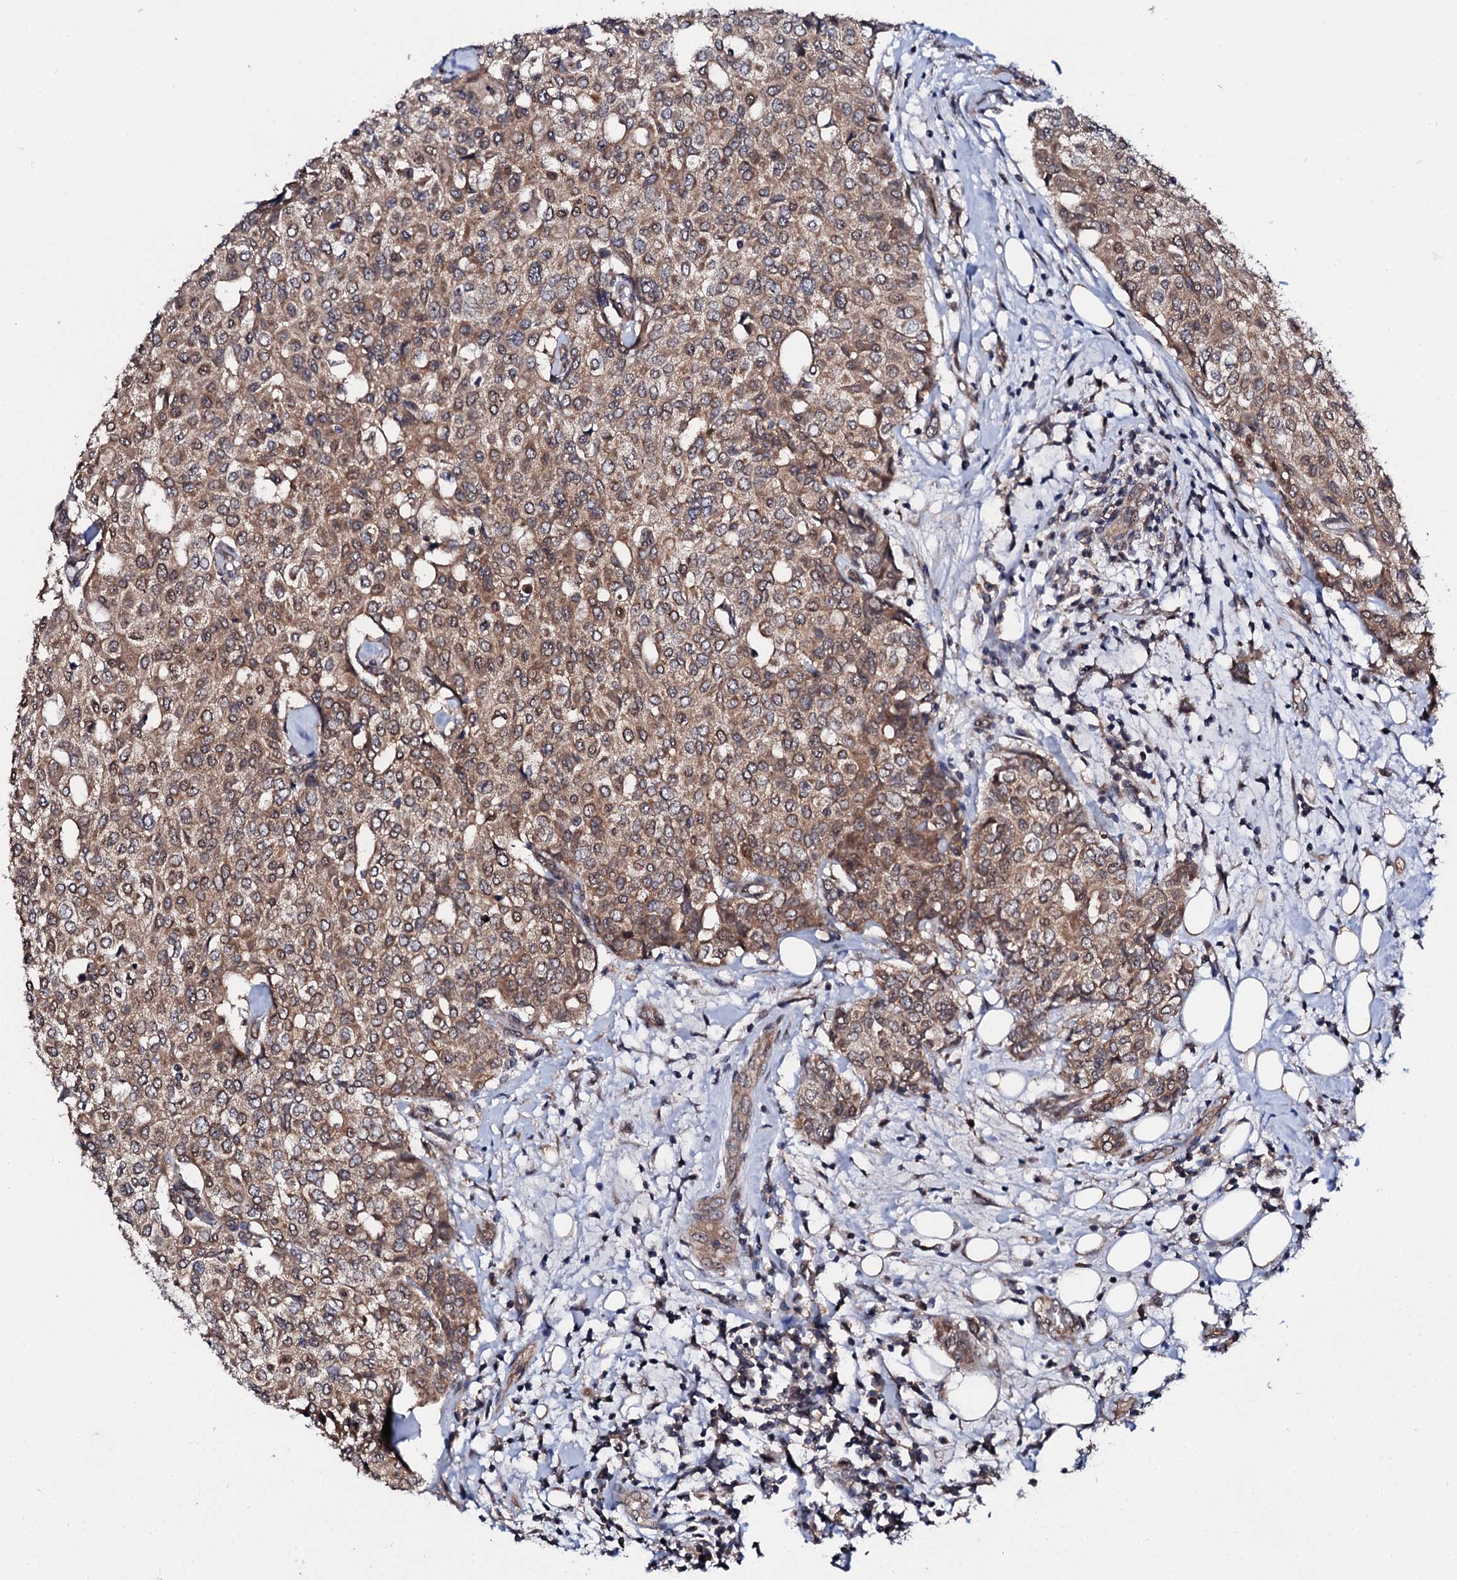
{"staining": {"intensity": "moderate", "quantity": ">75%", "location": "cytoplasmic/membranous"}, "tissue": "breast cancer", "cell_type": "Tumor cells", "image_type": "cancer", "snomed": [{"axis": "morphology", "description": "Lobular carcinoma"}, {"axis": "topography", "description": "Breast"}], "caption": "Immunohistochemistry micrograph of breast lobular carcinoma stained for a protein (brown), which displays medium levels of moderate cytoplasmic/membranous staining in approximately >75% of tumor cells.", "gene": "IP6K1", "patient": {"sex": "female", "age": 51}}